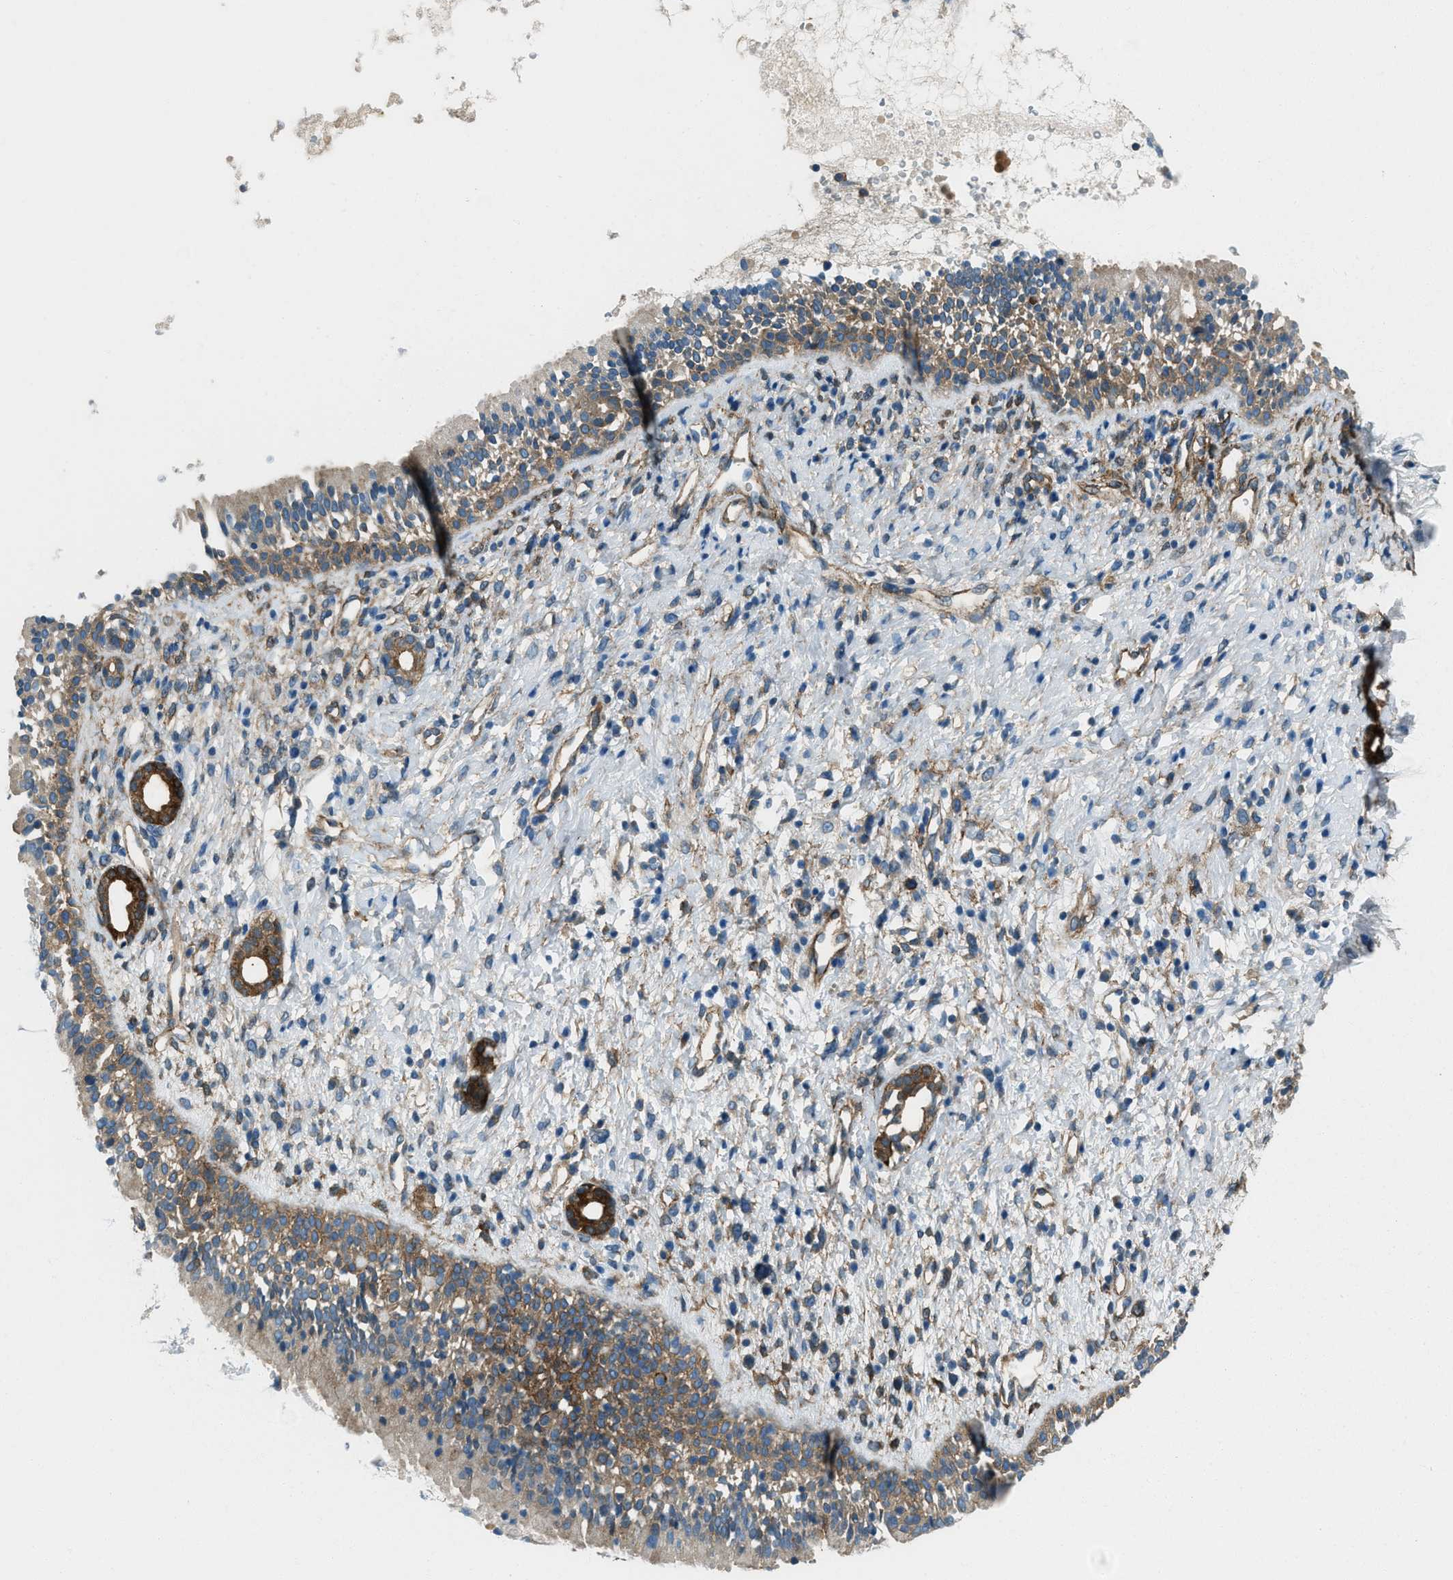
{"staining": {"intensity": "moderate", "quantity": ">75%", "location": "cytoplasmic/membranous"}, "tissue": "nasopharynx", "cell_type": "Respiratory epithelial cells", "image_type": "normal", "snomed": [{"axis": "morphology", "description": "Normal tissue, NOS"}, {"axis": "topography", "description": "Nasopharynx"}], "caption": "Immunohistochemistry (IHC) histopathology image of normal nasopharynx: human nasopharynx stained using immunohistochemistry exhibits medium levels of moderate protein expression localized specifically in the cytoplasmic/membranous of respiratory epithelial cells, appearing as a cytoplasmic/membranous brown color.", "gene": "SVIL", "patient": {"sex": "male", "age": 22}}